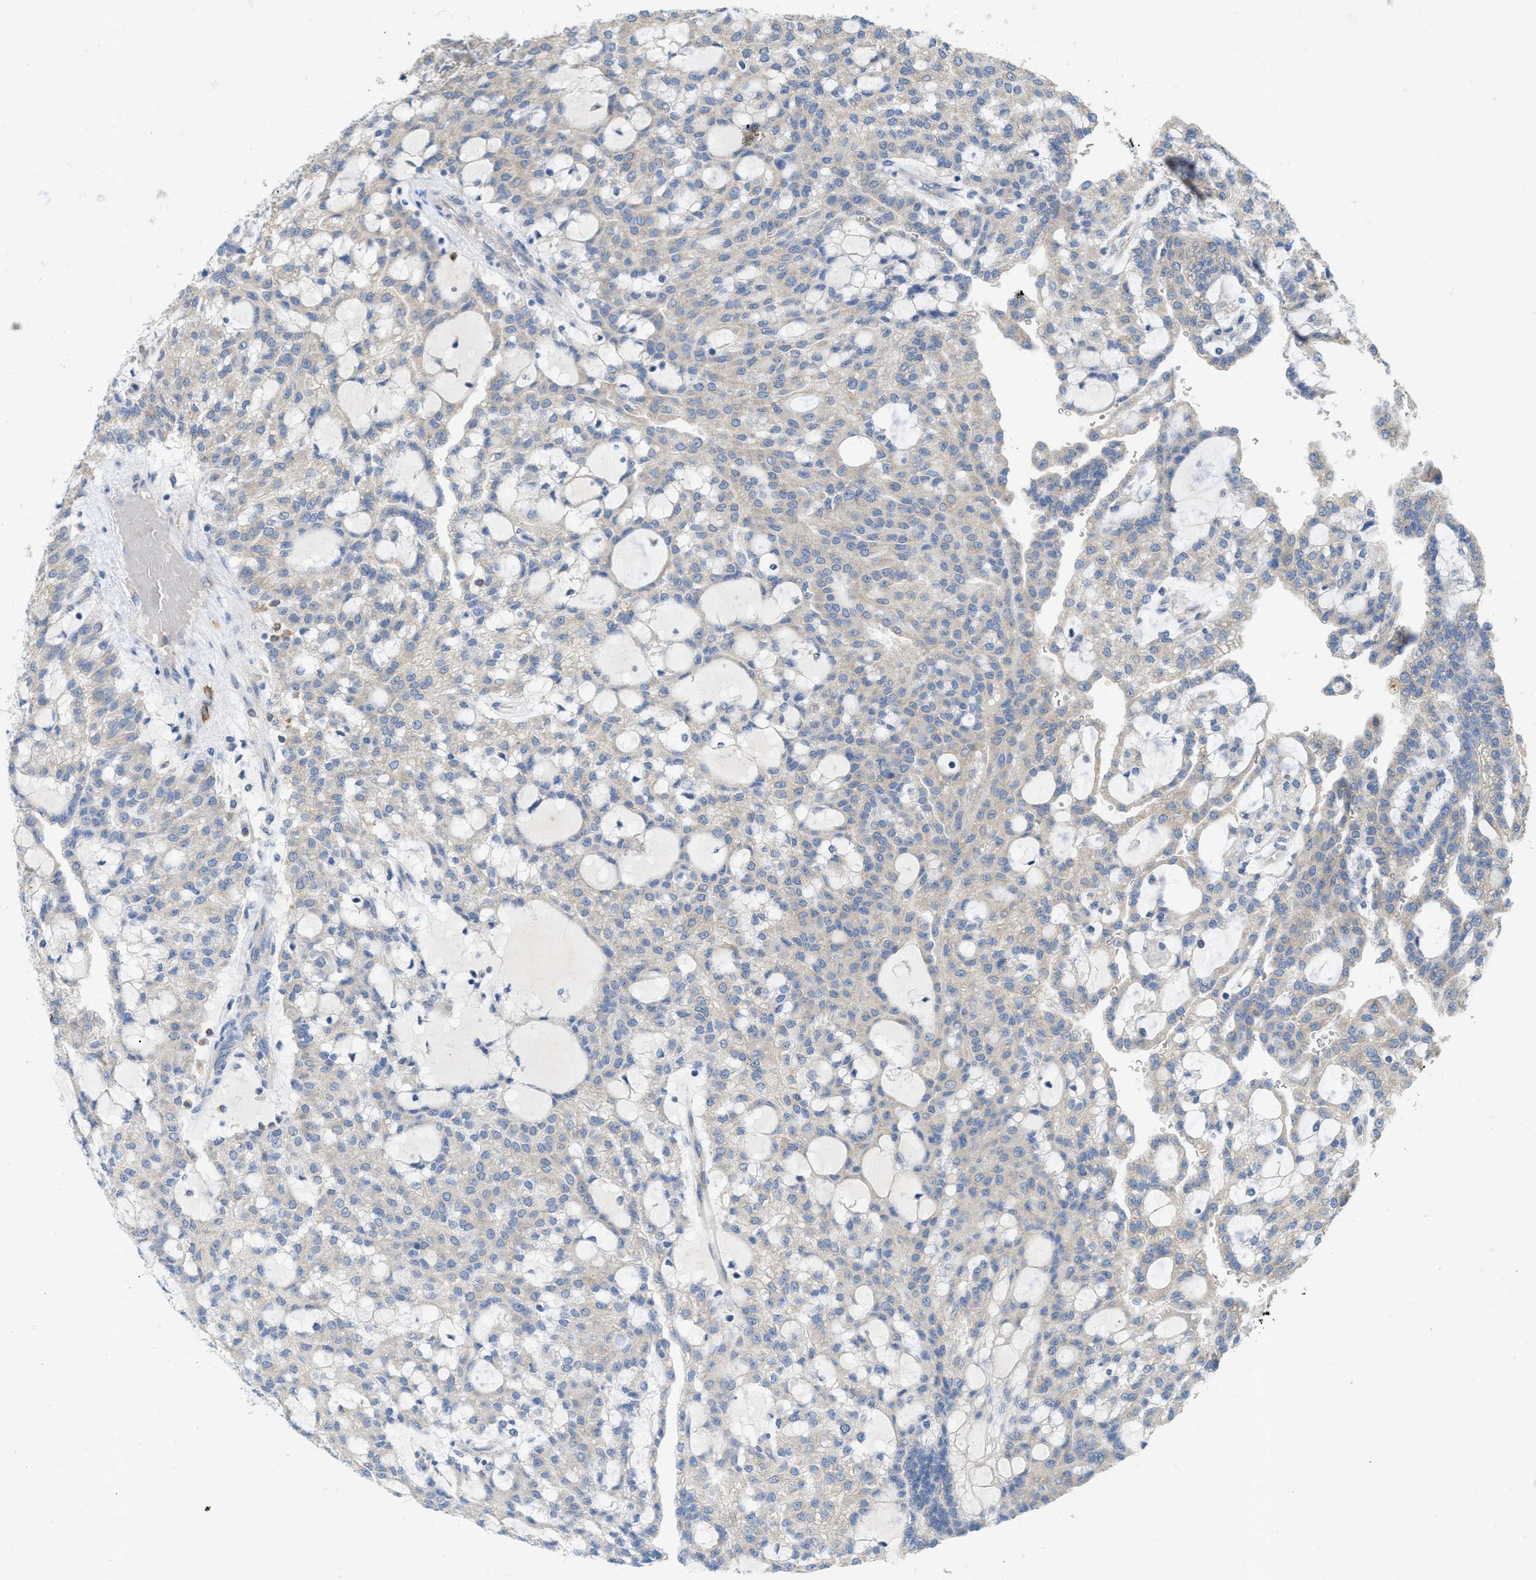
{"staining": {"intensity": "negative", "quantity": "none", "location": "none"}, "tissue": "renal cancer", "cell_type": "Tumor cells", "image_type": "cancer", "snomed": [{"axis": "morphology", "description": "Adenocarcinoma, NOS"}, {"axis": "topography", "description": "Kidney"}], "caption": "This is a photomicrograph of immunohistochemistry staining of renal cancer, which shows no expression in tumor cells.", "gene": "DYNC2I1", "patient": {"sex": "male", "age": 63}}